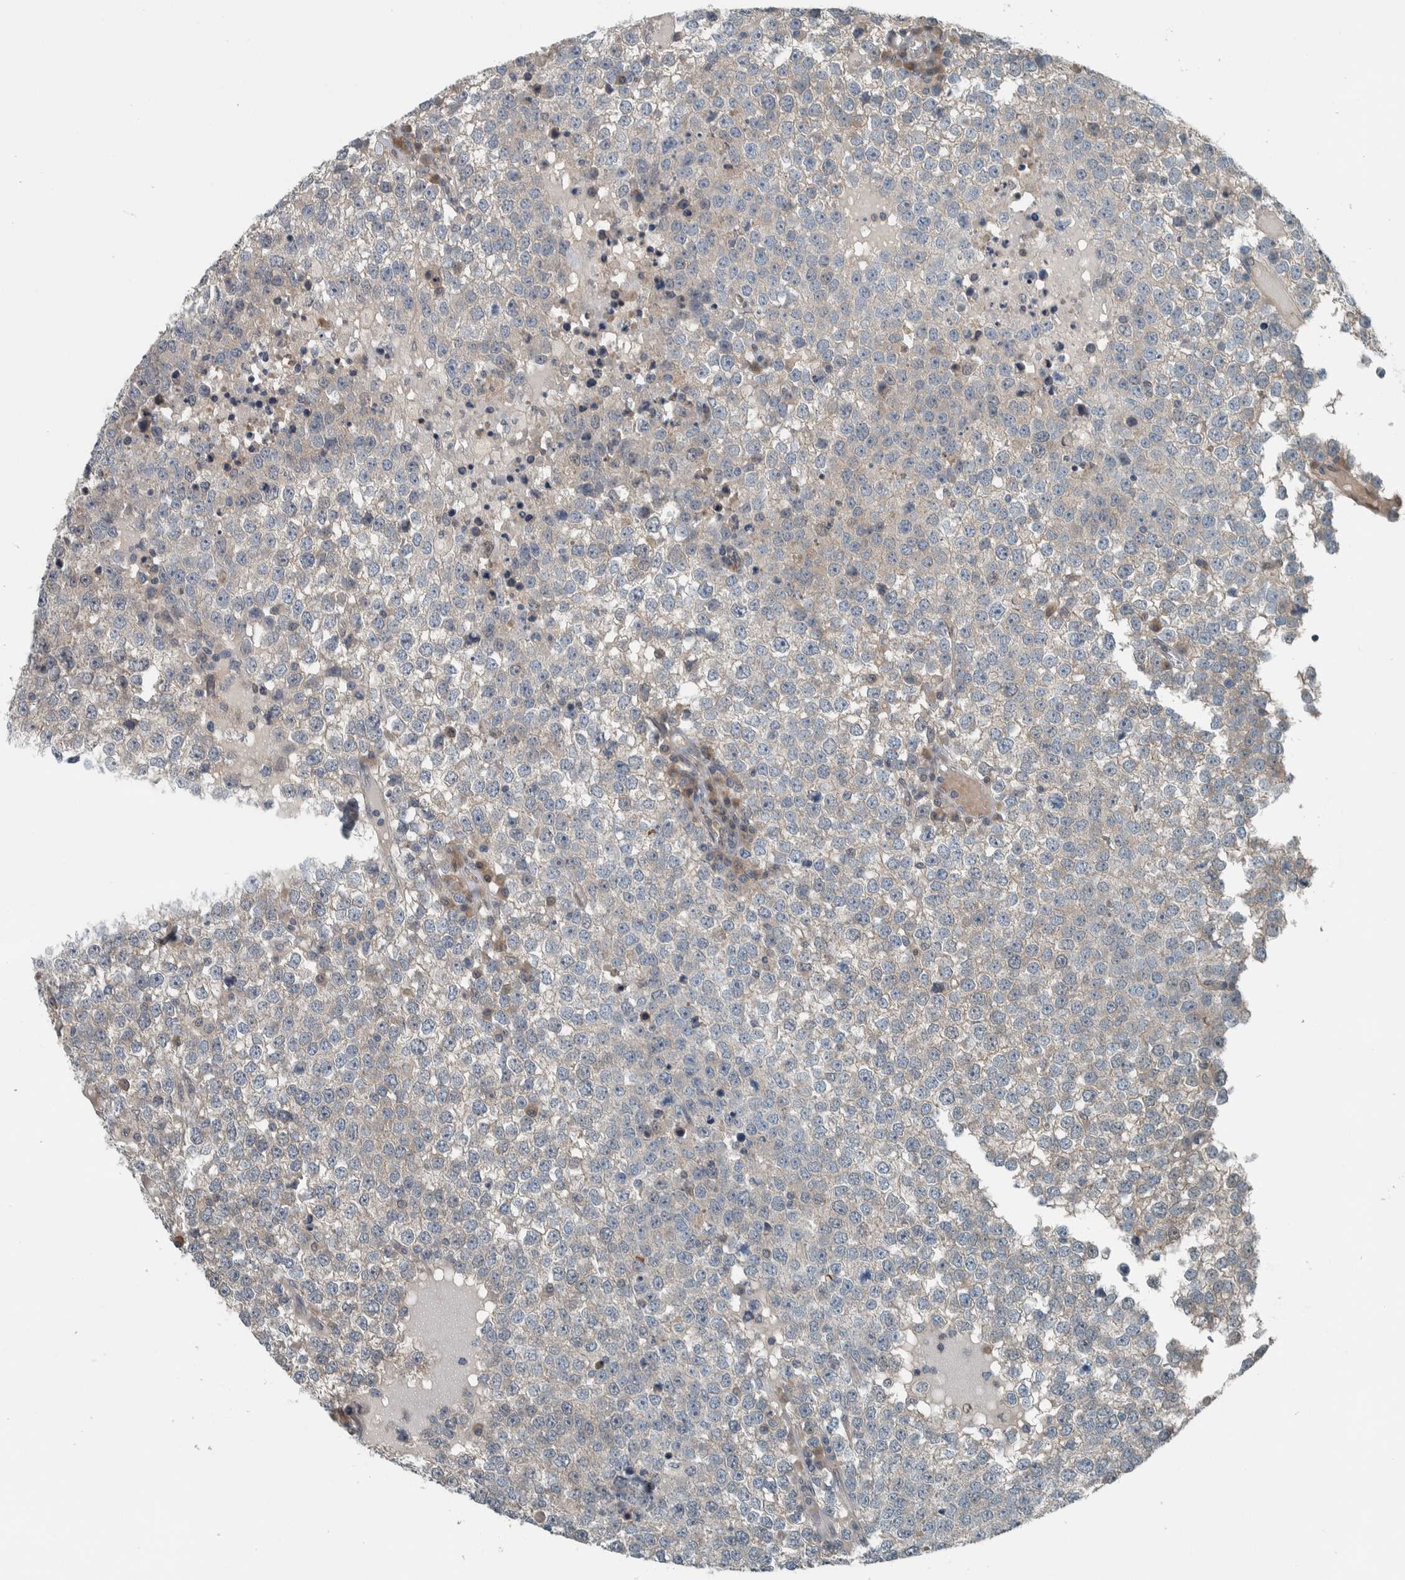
{"staining": {"intensity": "negative", "quantity": "none", "location": "none"}, "tissue": "testis cancer", "cell_type": "Tumor cells", "image_type": "cancer", "snomed": [{"axis": "morphology", "description": "Seminoma, NOS"}, {"axis": "topography", "description": "Testis"}], "caption": "The image shows no significant staining in tumor cells of testis seminoma.", "gene": "ALAD", "patient": {"sex": "male", "age": 65}}